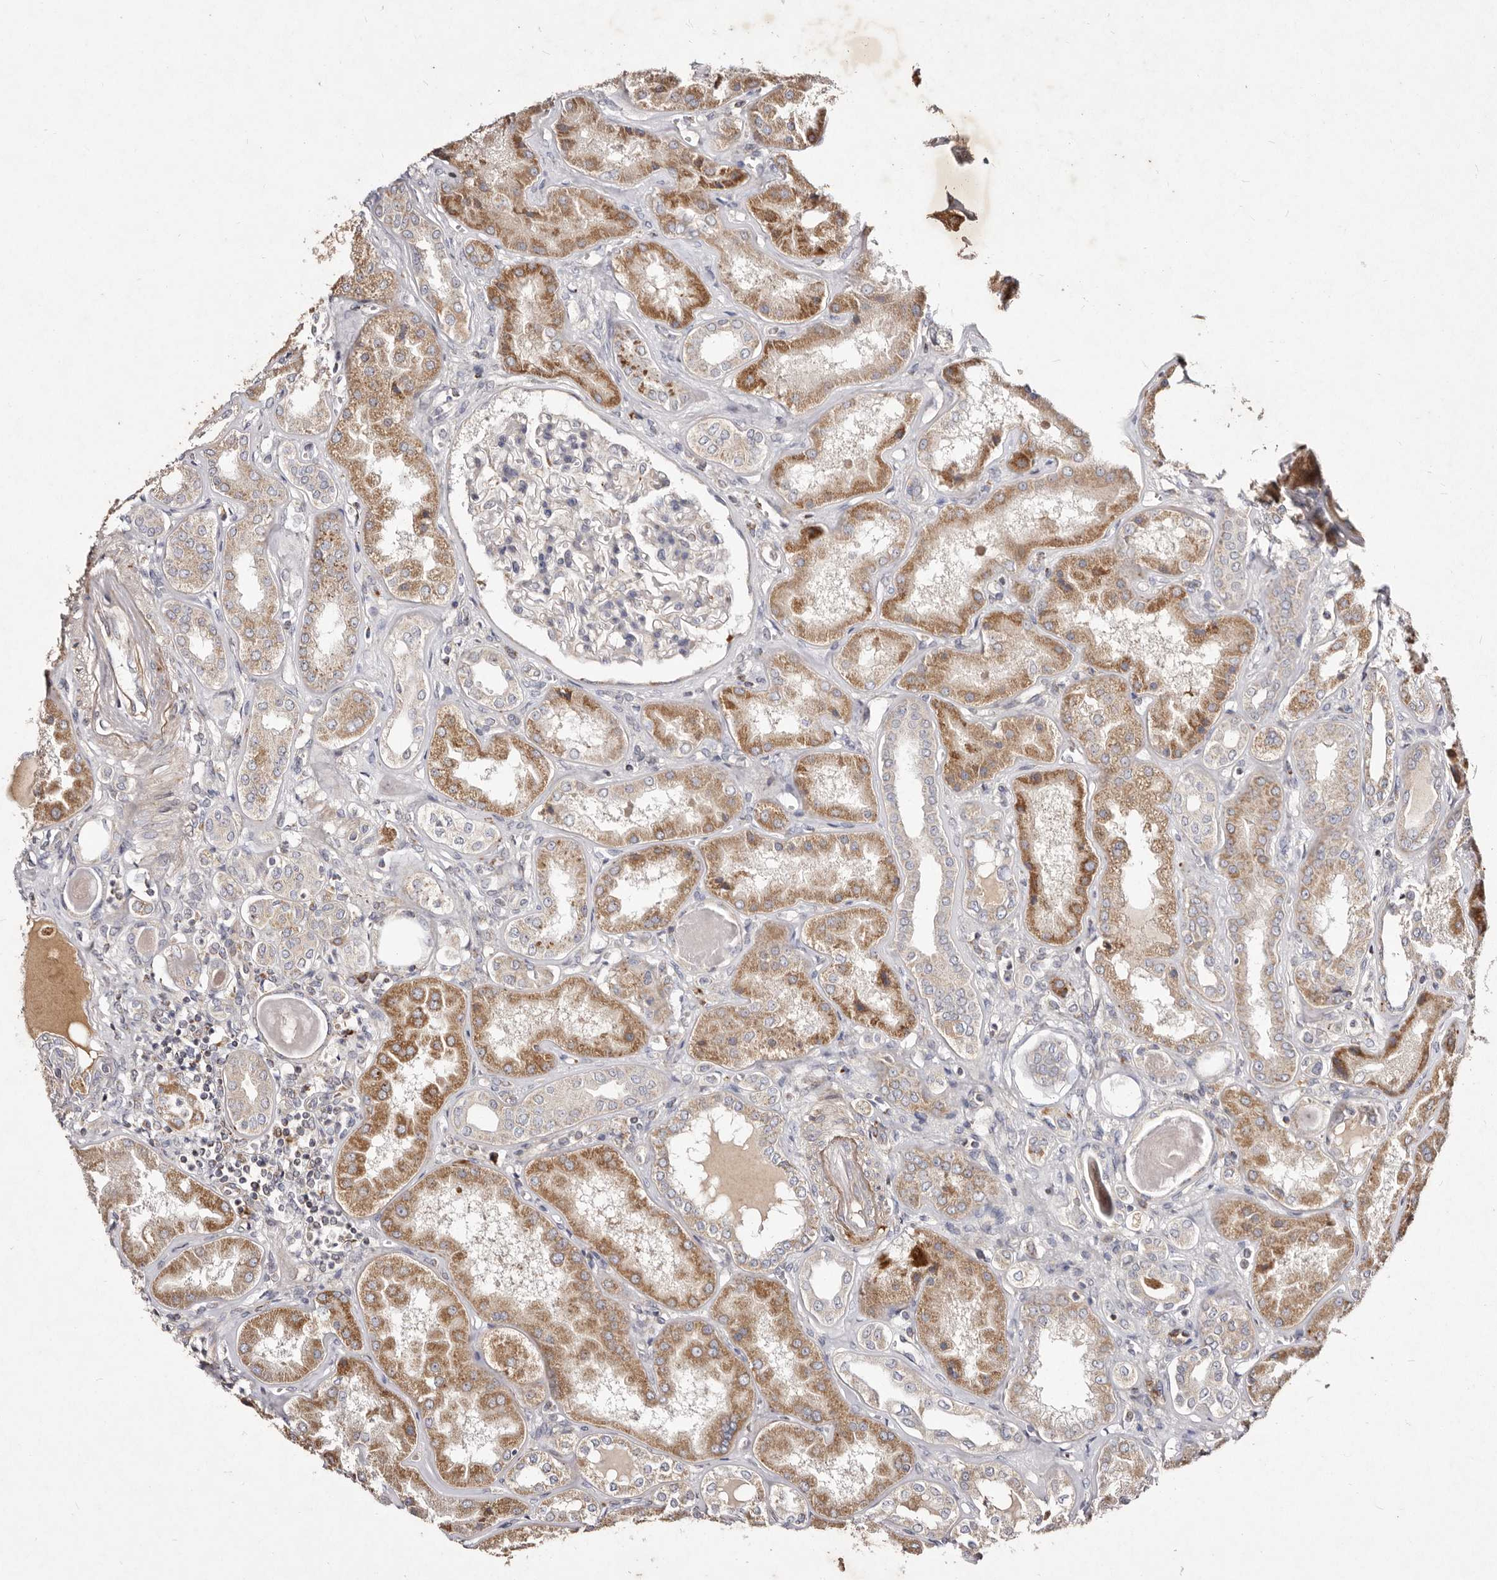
{"staining": {"intensity": "negative", "quantity": "none", "location": "none"}, "tissue": "kidney", "cell_type": "Cells in glomeruli", "image_type": "normal", "snomed": [{"axis": "morphology", "description": "Normal tissue, NOS"}, {"axis": "topography", "description": "Kidney"}], "caption": "High power microscopy photomicrograph of an immunohistochemistry (IHC) image of unremarkable kidney, revealing no significant positivity in cells in glomeruli. (Brightfield microscopy of DAB immunohistochemistry at high magnification).", "gene": "SLC25A20", "patient": {"sex": "female", "age": 56}}